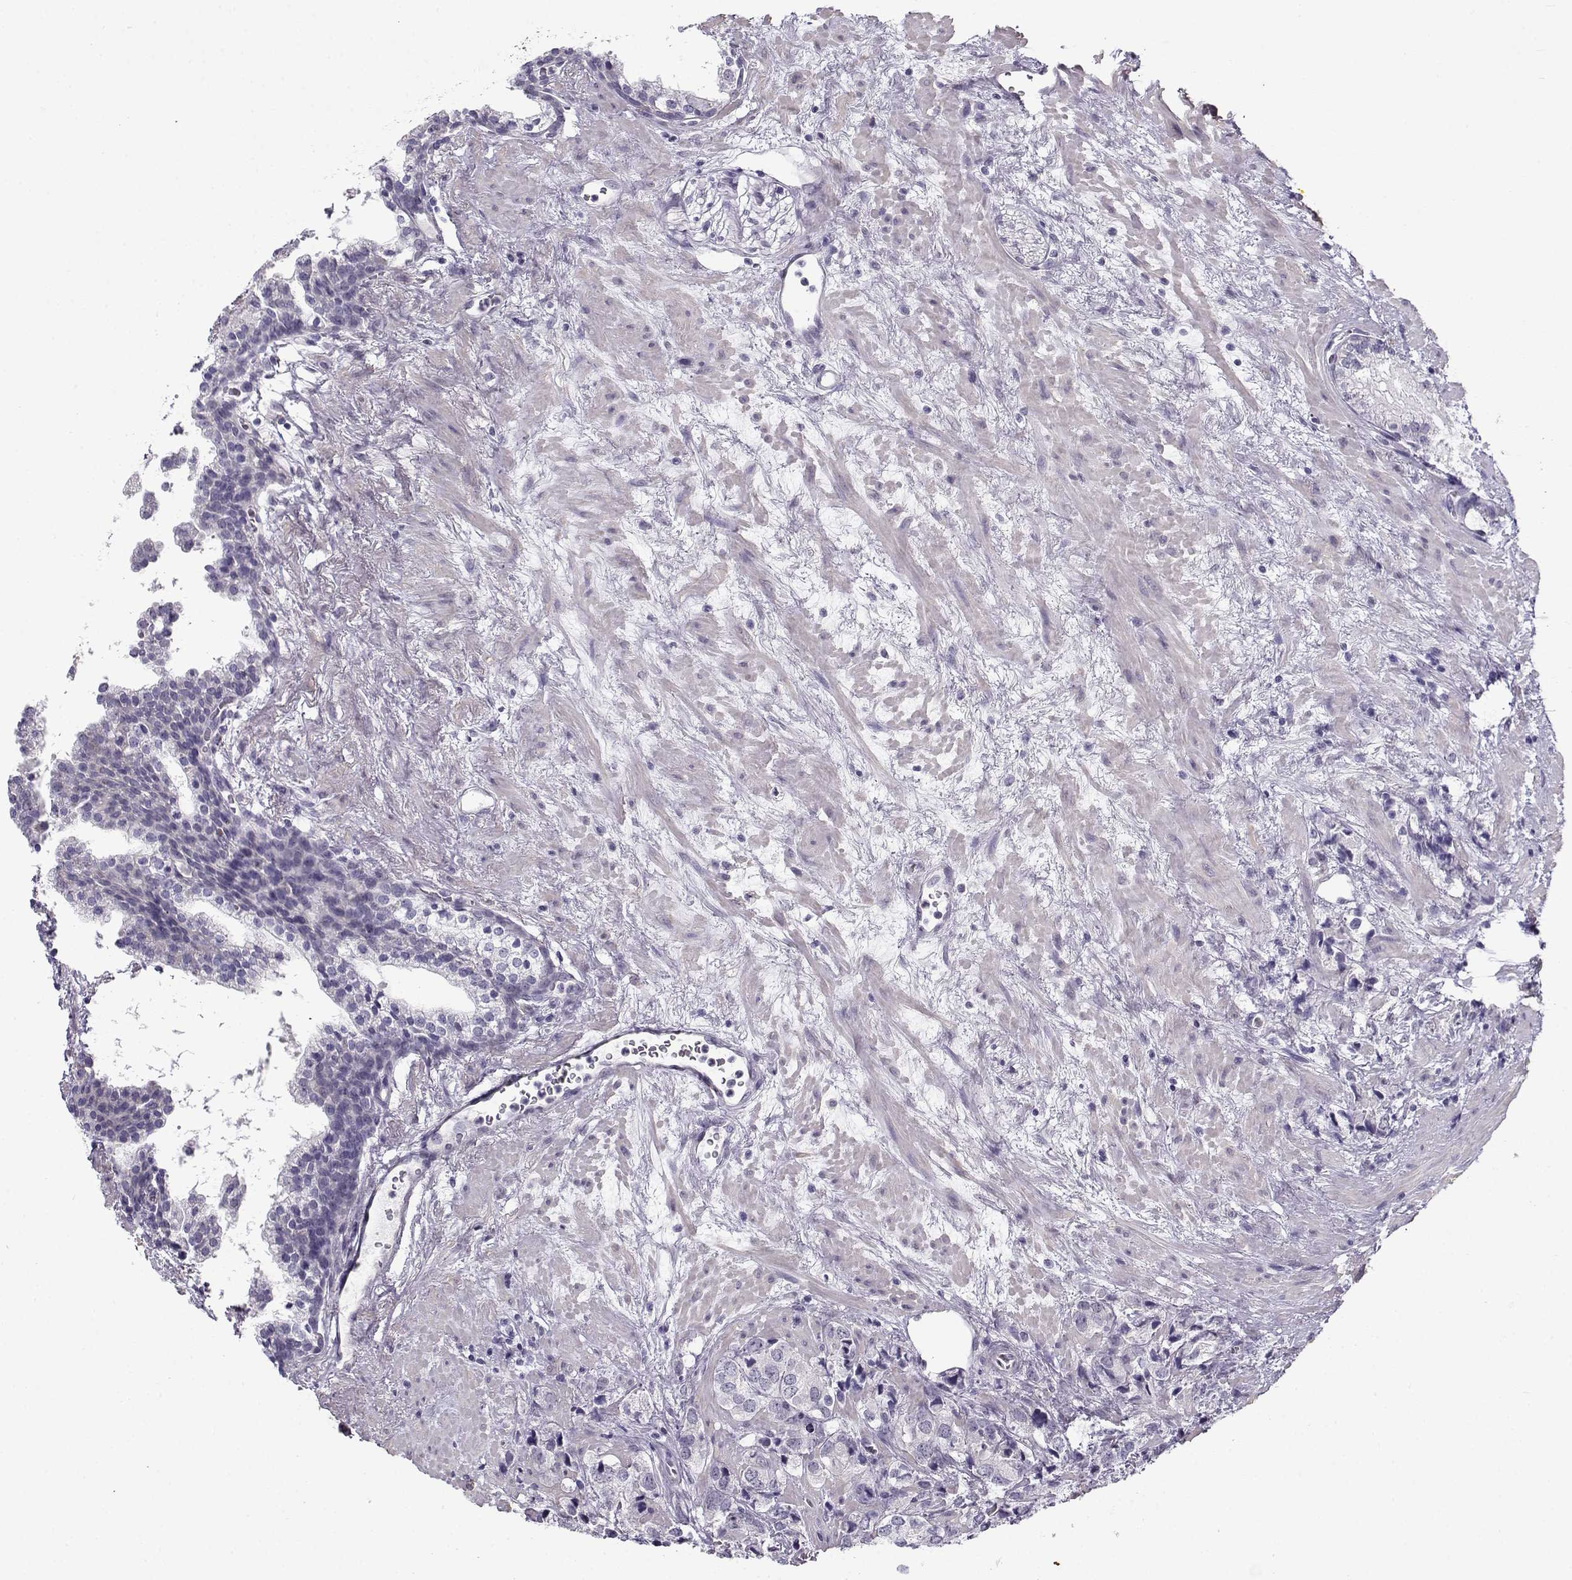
{"staining": {"intensity": "negative", "quantity": "none", "location": "none"}, "tissue": "prostate cancer", "cell_type": "Tumor cells", "image_type": "cancer", "snomed": [{"axis": "morphology", "description": "Adenocarcinoma, NOS"}, {"axis": "topography", "description": "Prostate and seminal vesicle, NOS"}], "caption": "Immunohistochemistry (IHC) histopathology image of neoplastic tissue: adenocarcinoma (prostate) stained with DAB (3,3'-diaminobenzidine) demonstrates no significant protein expression in tumor cells.", "gene": "TEX55", "patient": {"sex": "male", "age": 63}}